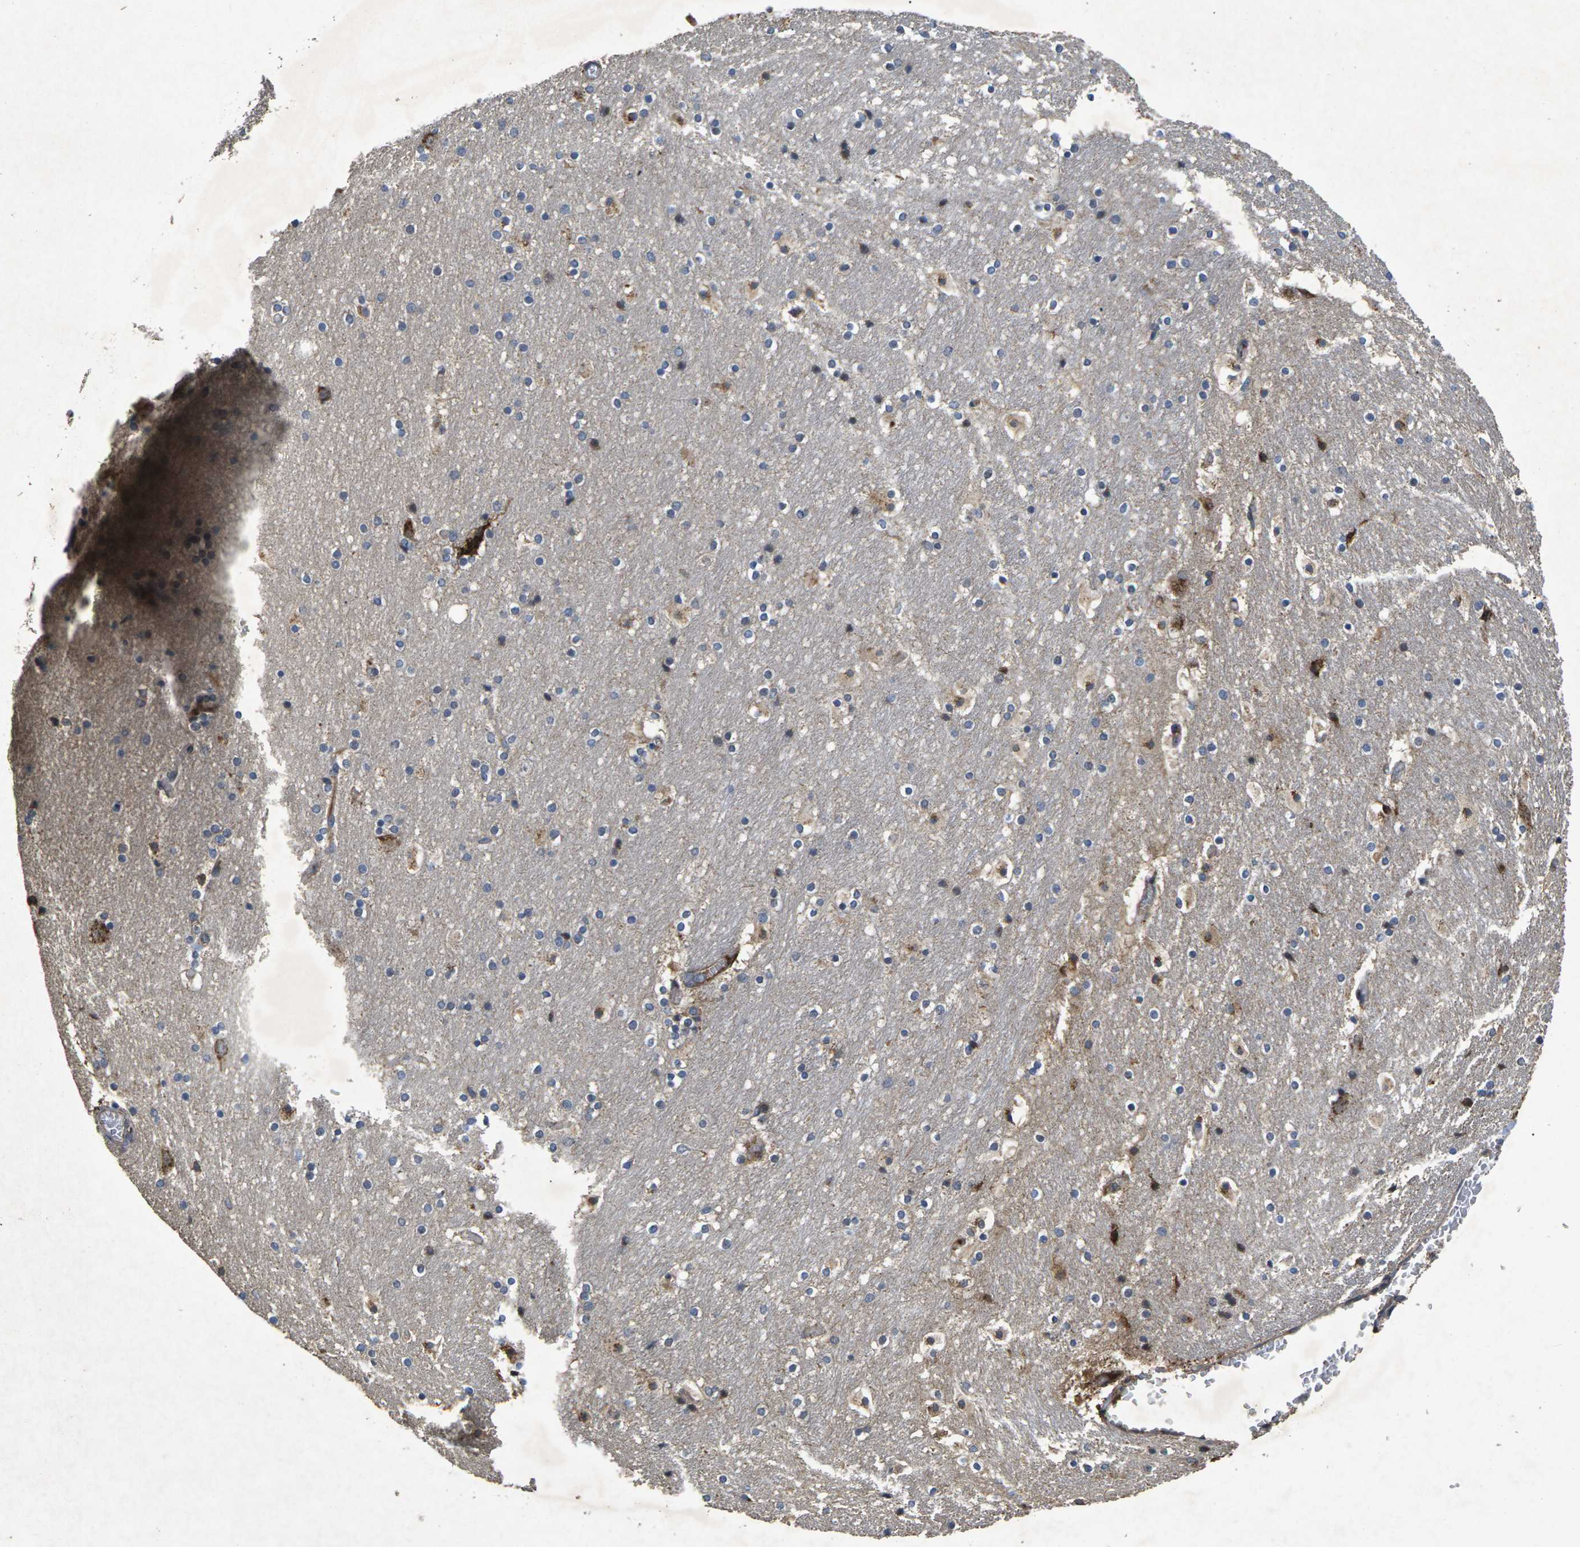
{"staining": {"intensity": "moderate", "quantity": "25%-75%", "location": "cytoplasmic/membranous"}, "tissue": "hippocampus", "cell_type": "Glial cells", "image_type": "normal", "snomed": [{"axis": "morphology", "description": "Normal tissue, NOS"}, {"axis": "topography", "description": "Hippocampus"}], "caption": "Brown immunohistochemical staining in normal human hippocampus exhibits moderate cytoplasmic/membranous positivity in approximately 25%-75% of glial cells. (brown staining indicates protein expression, while blue staining denotes nuclei).", "gene": "B4GAT1", "patient": {"sex": "male", "age": 45}}